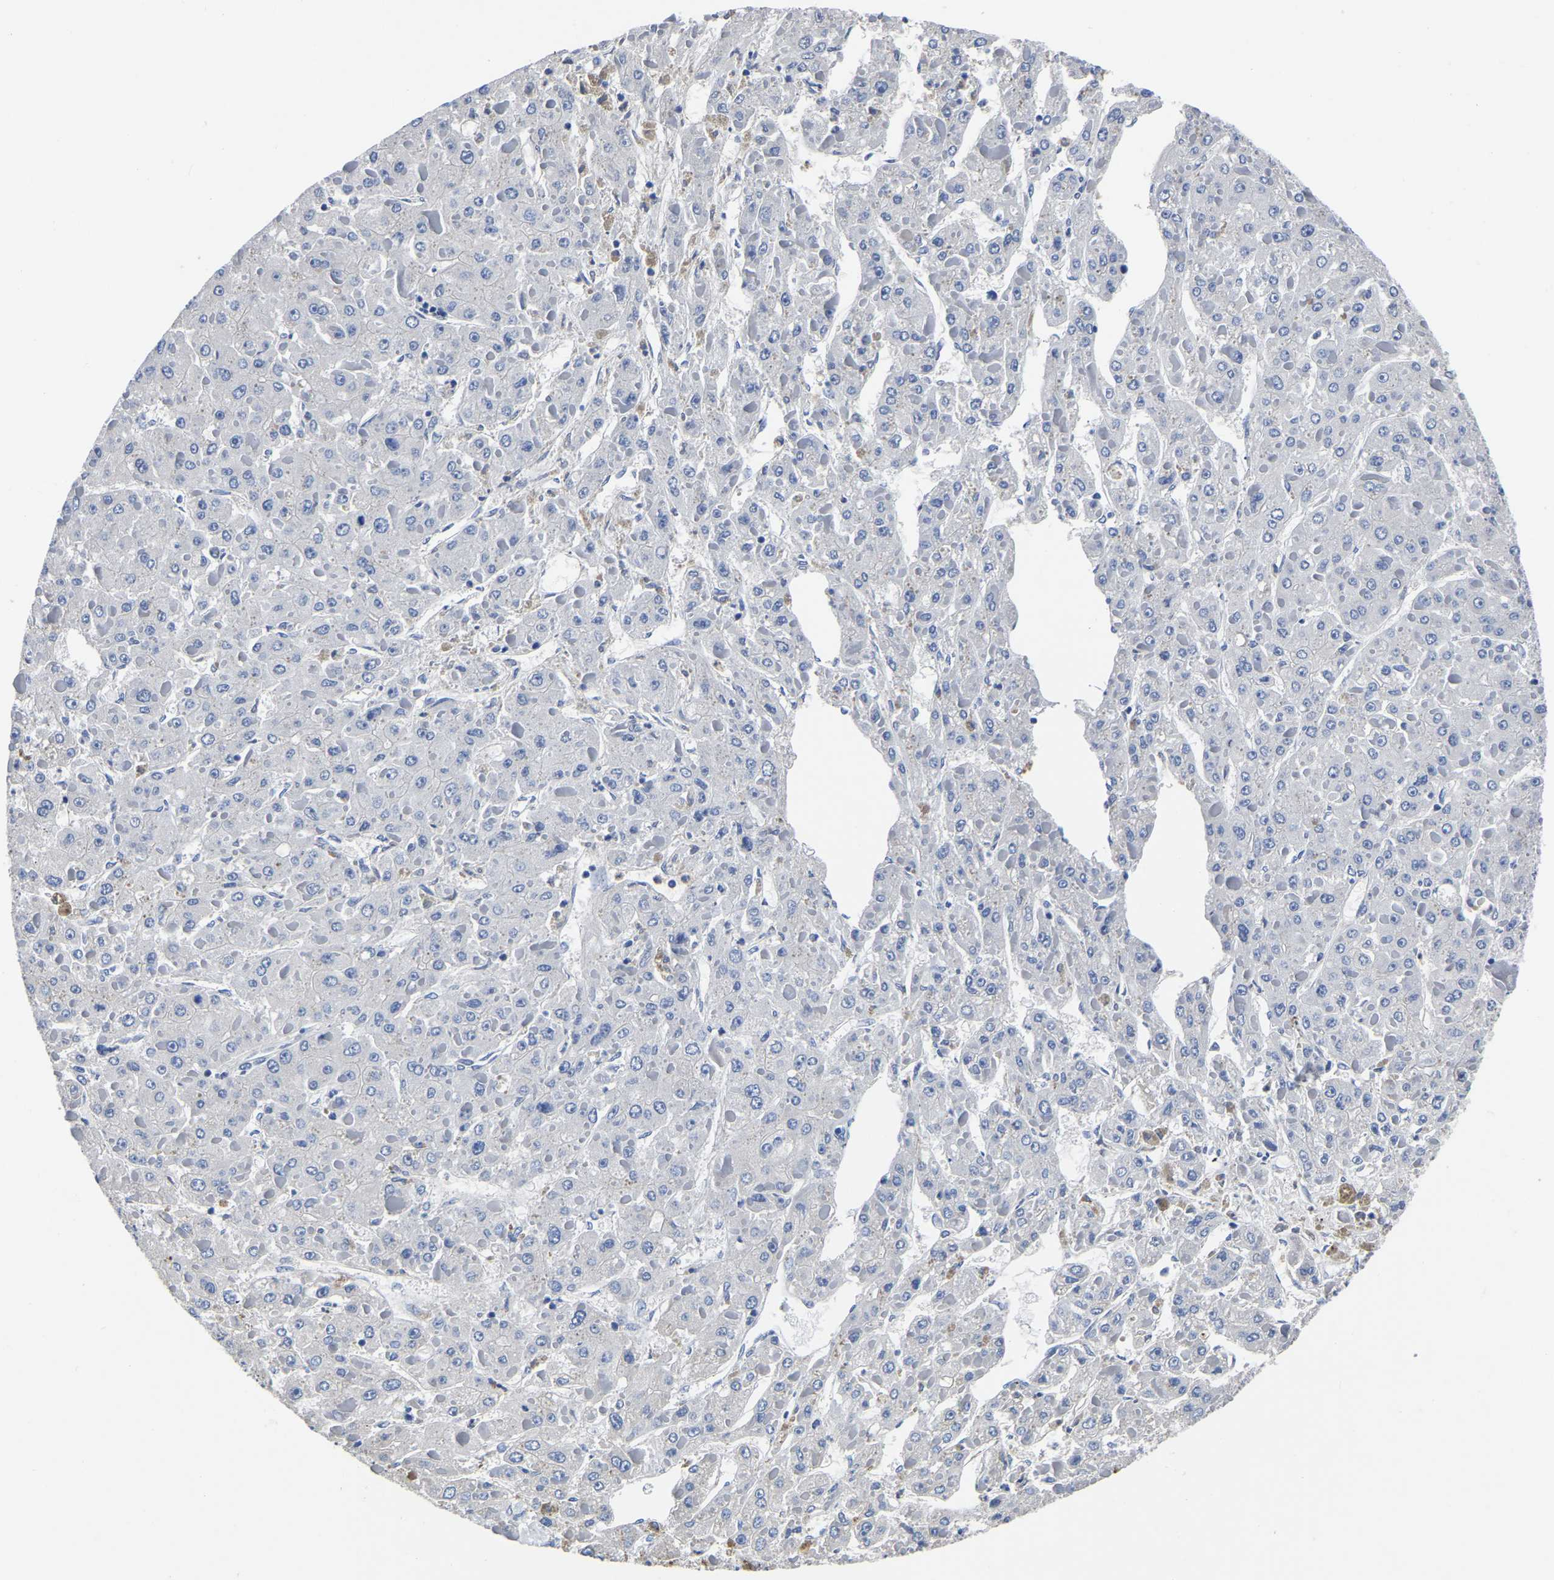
{"staining": {"intensity": "negative", "quantity": "none", "location": "none"}, "tissue": "liver cancer", "cell_type": "Tumor cells", "image_type": "cancer", "snomed": [{"axis": "morphology", "description": "Carcinoma, Hepatocellular, NOS"}, {"axis": "topography", "description": "Liver"}], "caption": "Photomicrograph shows no protein positivity in tumor cells of liver cancer (hepatocellular carcinoma) tissue.", "gene": "FGD5", "patient": {"sex": "female", "age": 73}}